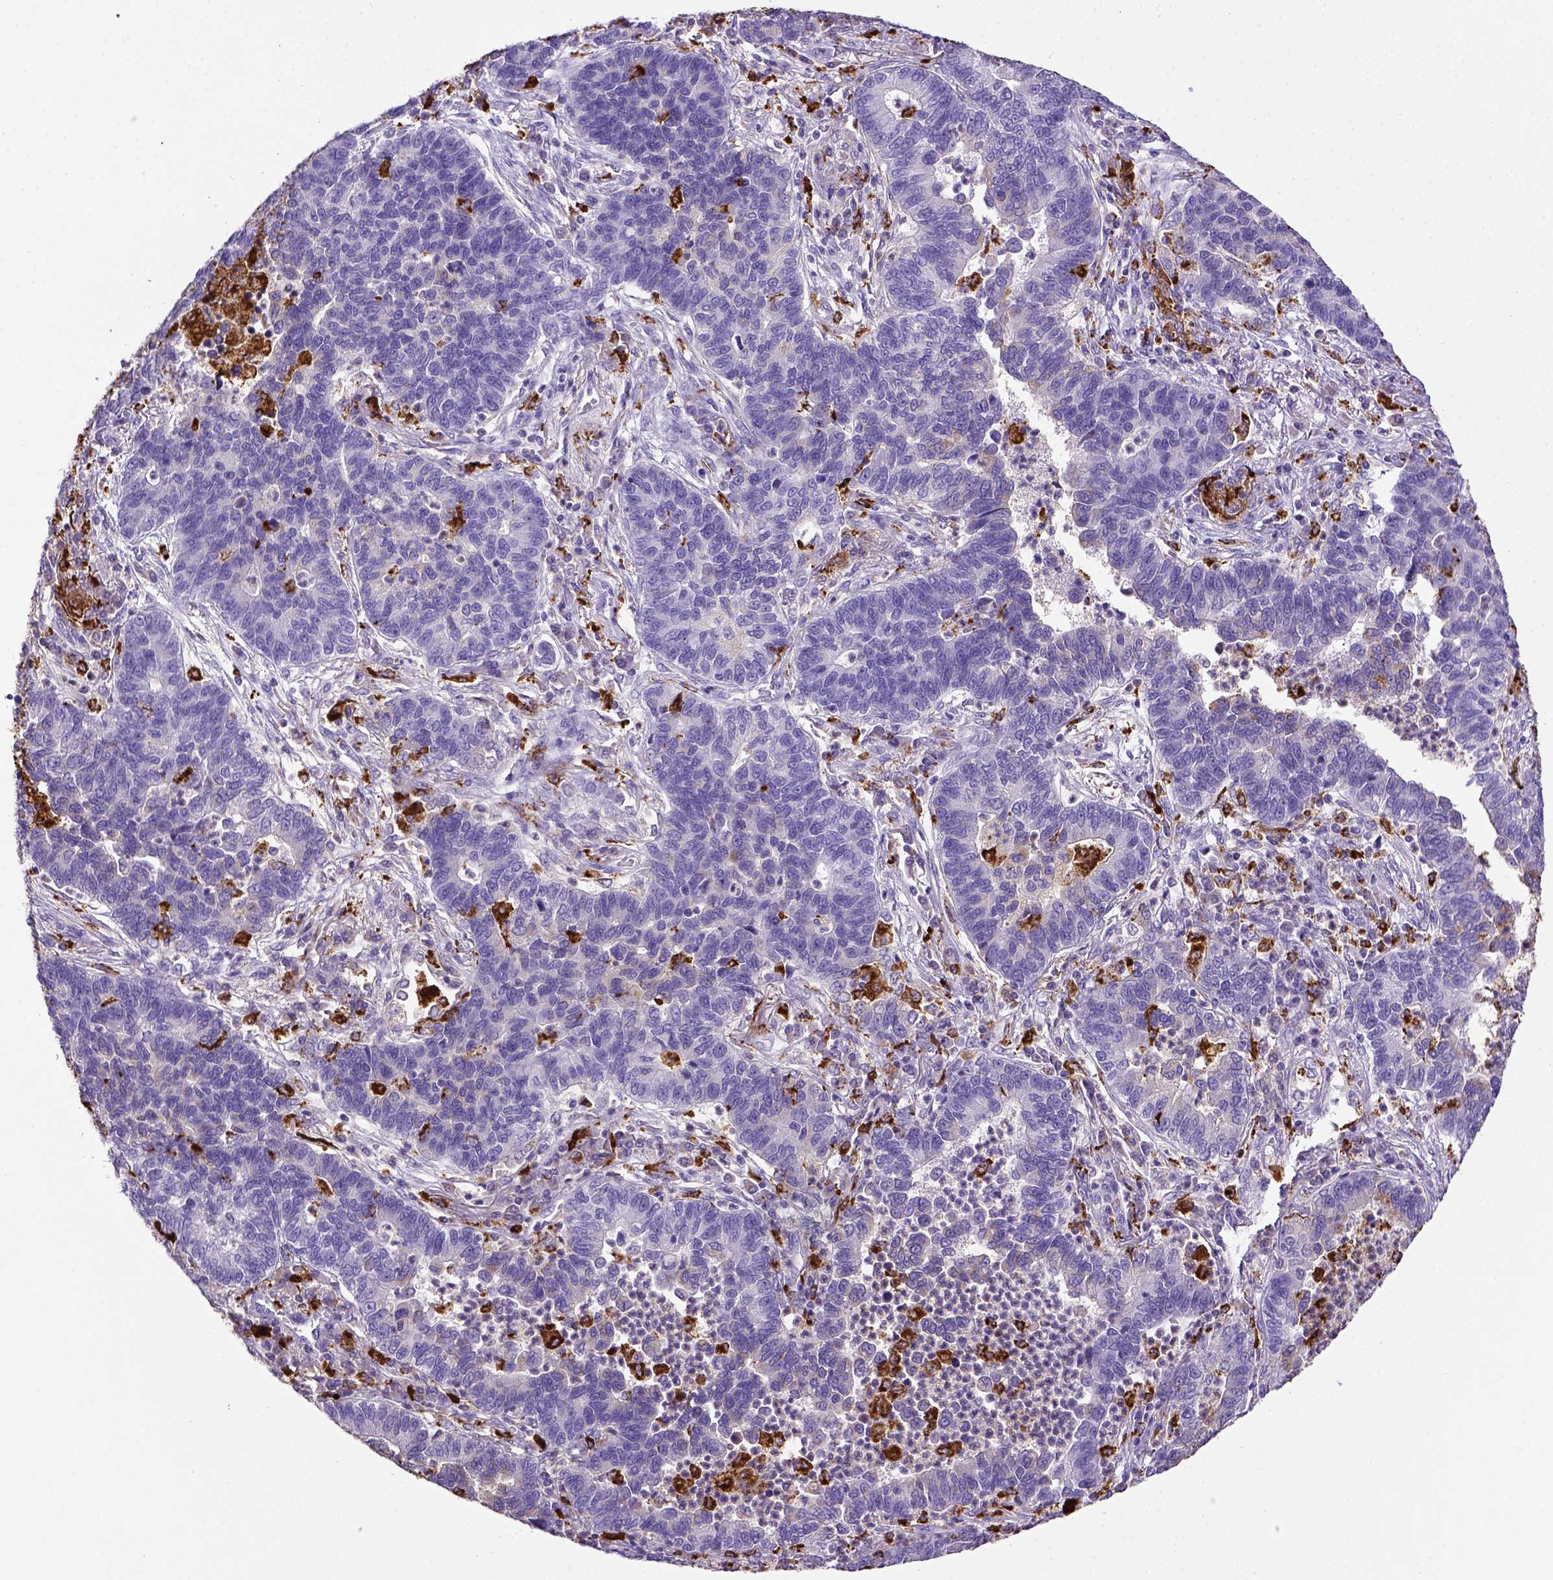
{"staining": {"intensity": "negative", "quantity": "none", "location": "none"}, "tissue": "lung cancer", "cell_type": "Tumor cells", "image_type": "cancer", "snomed": [{"axis": "morphology", "description": "Adenocarcinoma, NOS"}, {"axis": "topography", "description": "Lung"}], "caption": "A high-resolution image shows immunohistochemistry staining of lung cancer (adenocarcinoma), which exhibits no significant expression in tumor cells.", "gene": "CD68", "patient": {"sex": "female", "age": 57}}